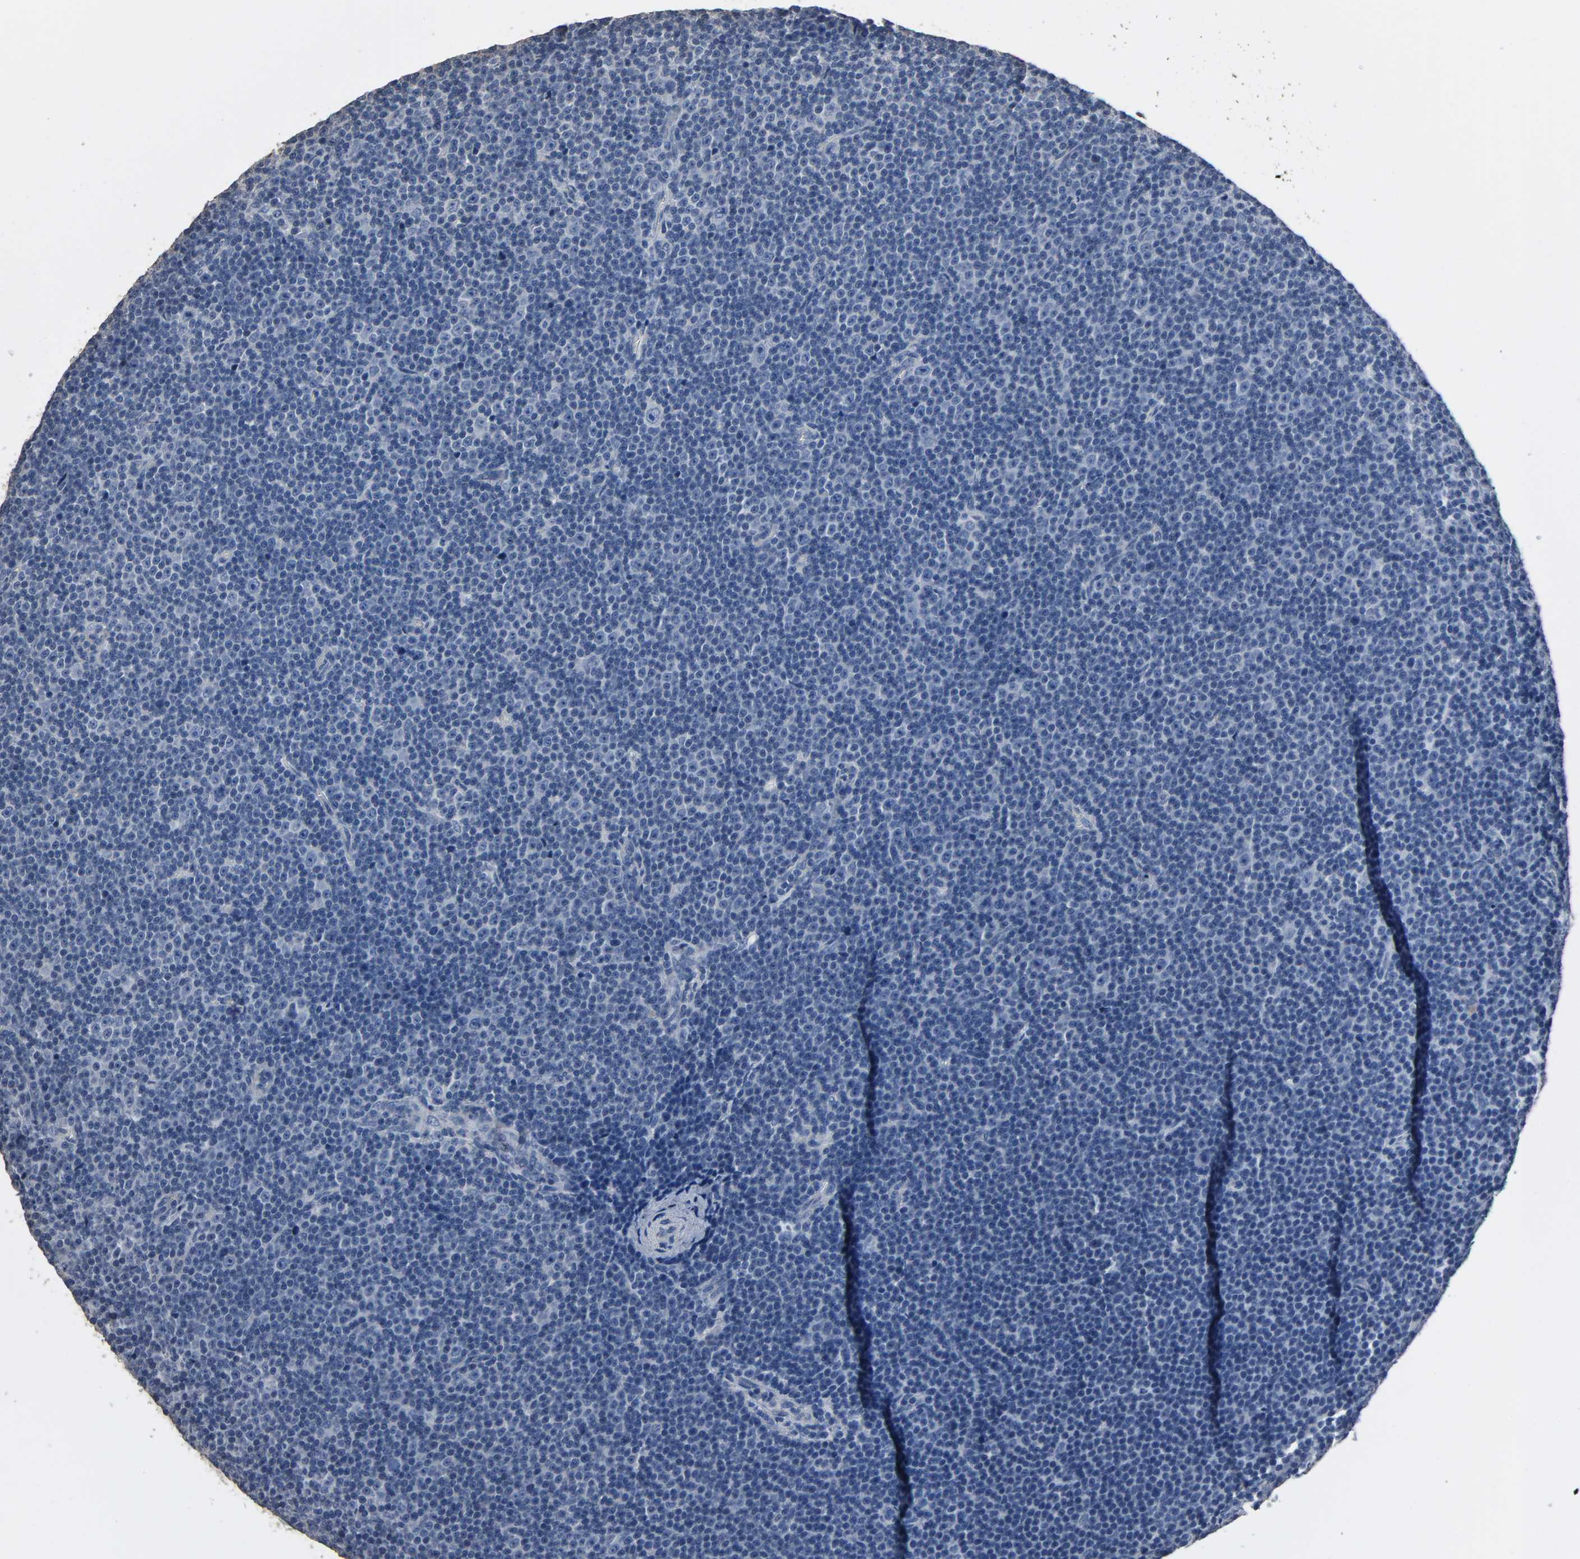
{"staining": {"intensity": "negative", "quantity": "none", "location": "none"}, "tissue": "lymphoma", "cell_type": "Tumor cells", "image_type": "cancer", "snomed": [{"axis": "morphology", "description": "Malignant lymphoma, non-Hodgkin's type, Low grade"}, {"axis": "topography", "description": "Lymph node"}], "caption": "Protein analysis of lymphoma shows no significant staining in tumor cells.", "gene": "SOX6", "patient": {"sex": "female", "age": 67}}